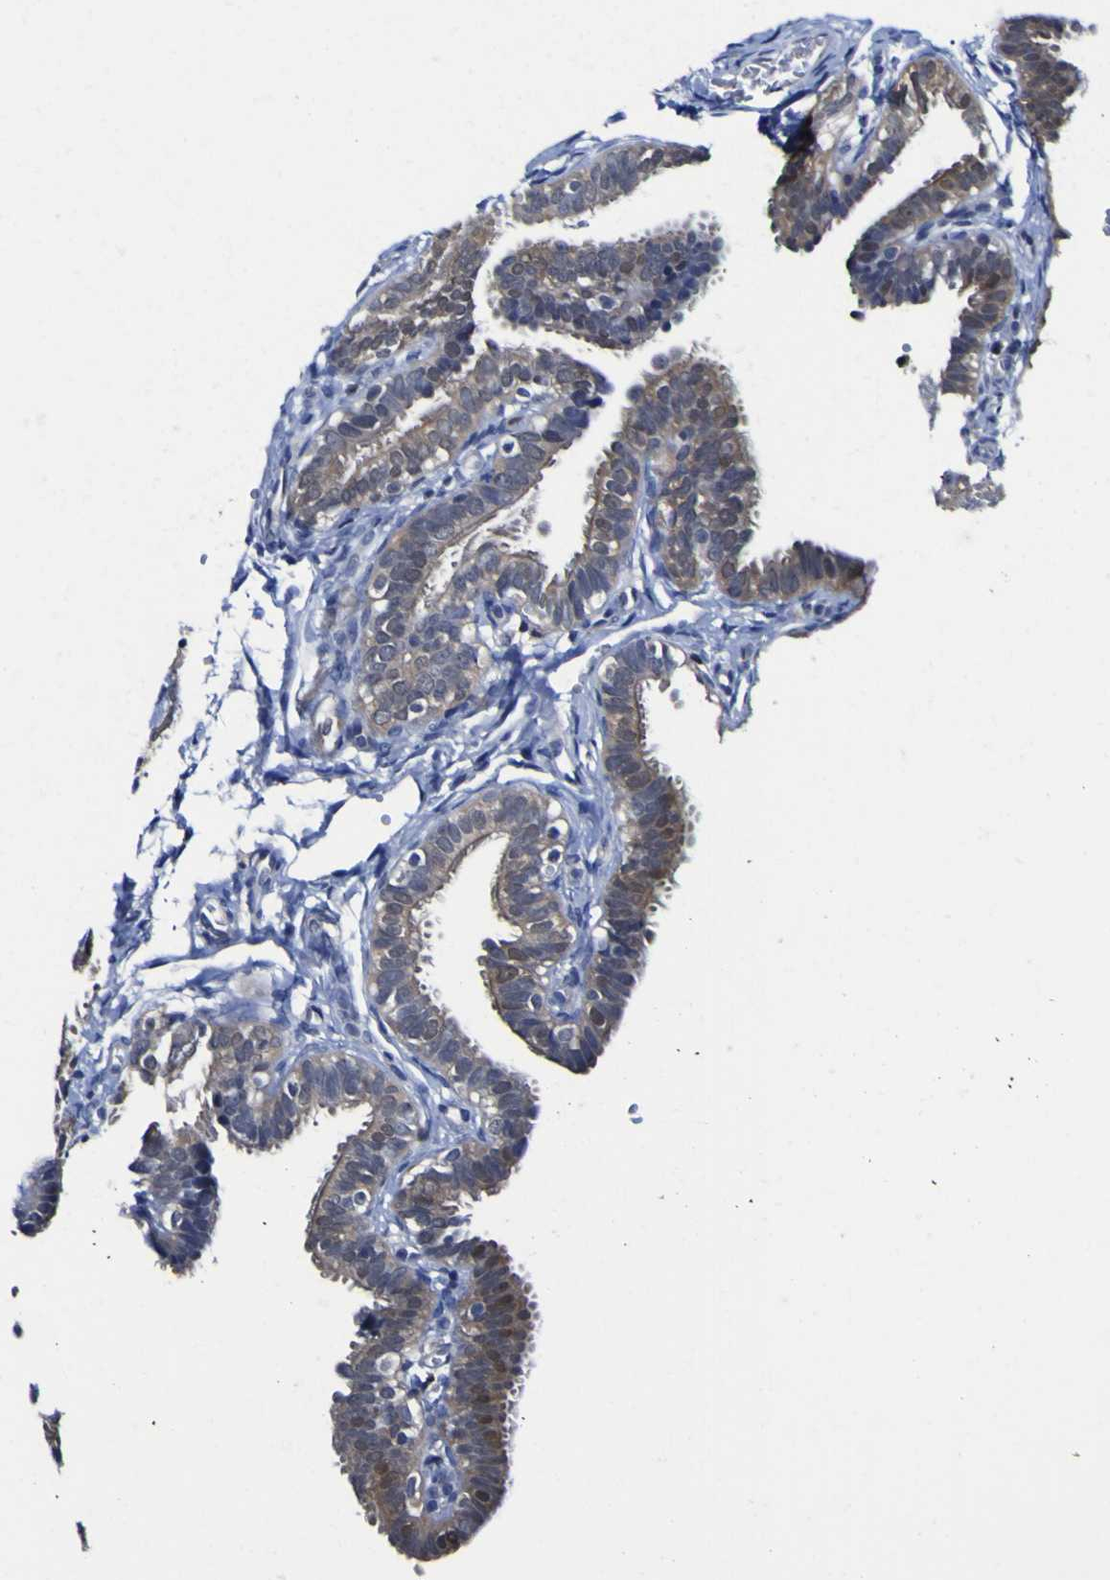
{"staining": {"intensity": "weak", "quantity": ">75%", "location": "cytoplasmic/membranous,nuclear"}, "tissue": "fallopian tube", "cell_type": "Glandular cells", "image_type": "normal", "snomed": [{"axis": "morphology", "description": "Normal tissue, NOS"}, {"axis": "topography", "description": "Fallopian tube"}, {"axis": "topography", "description": "Placenta"}], "caption": "Protein expression analysis of normal human fallopian tube reveals weak cytoplasmic/membranous,nuclear positivity in approximately >75% of glandular cells.", "gene": "CASP6", "patient": {"sex": "female", "age": 34}}